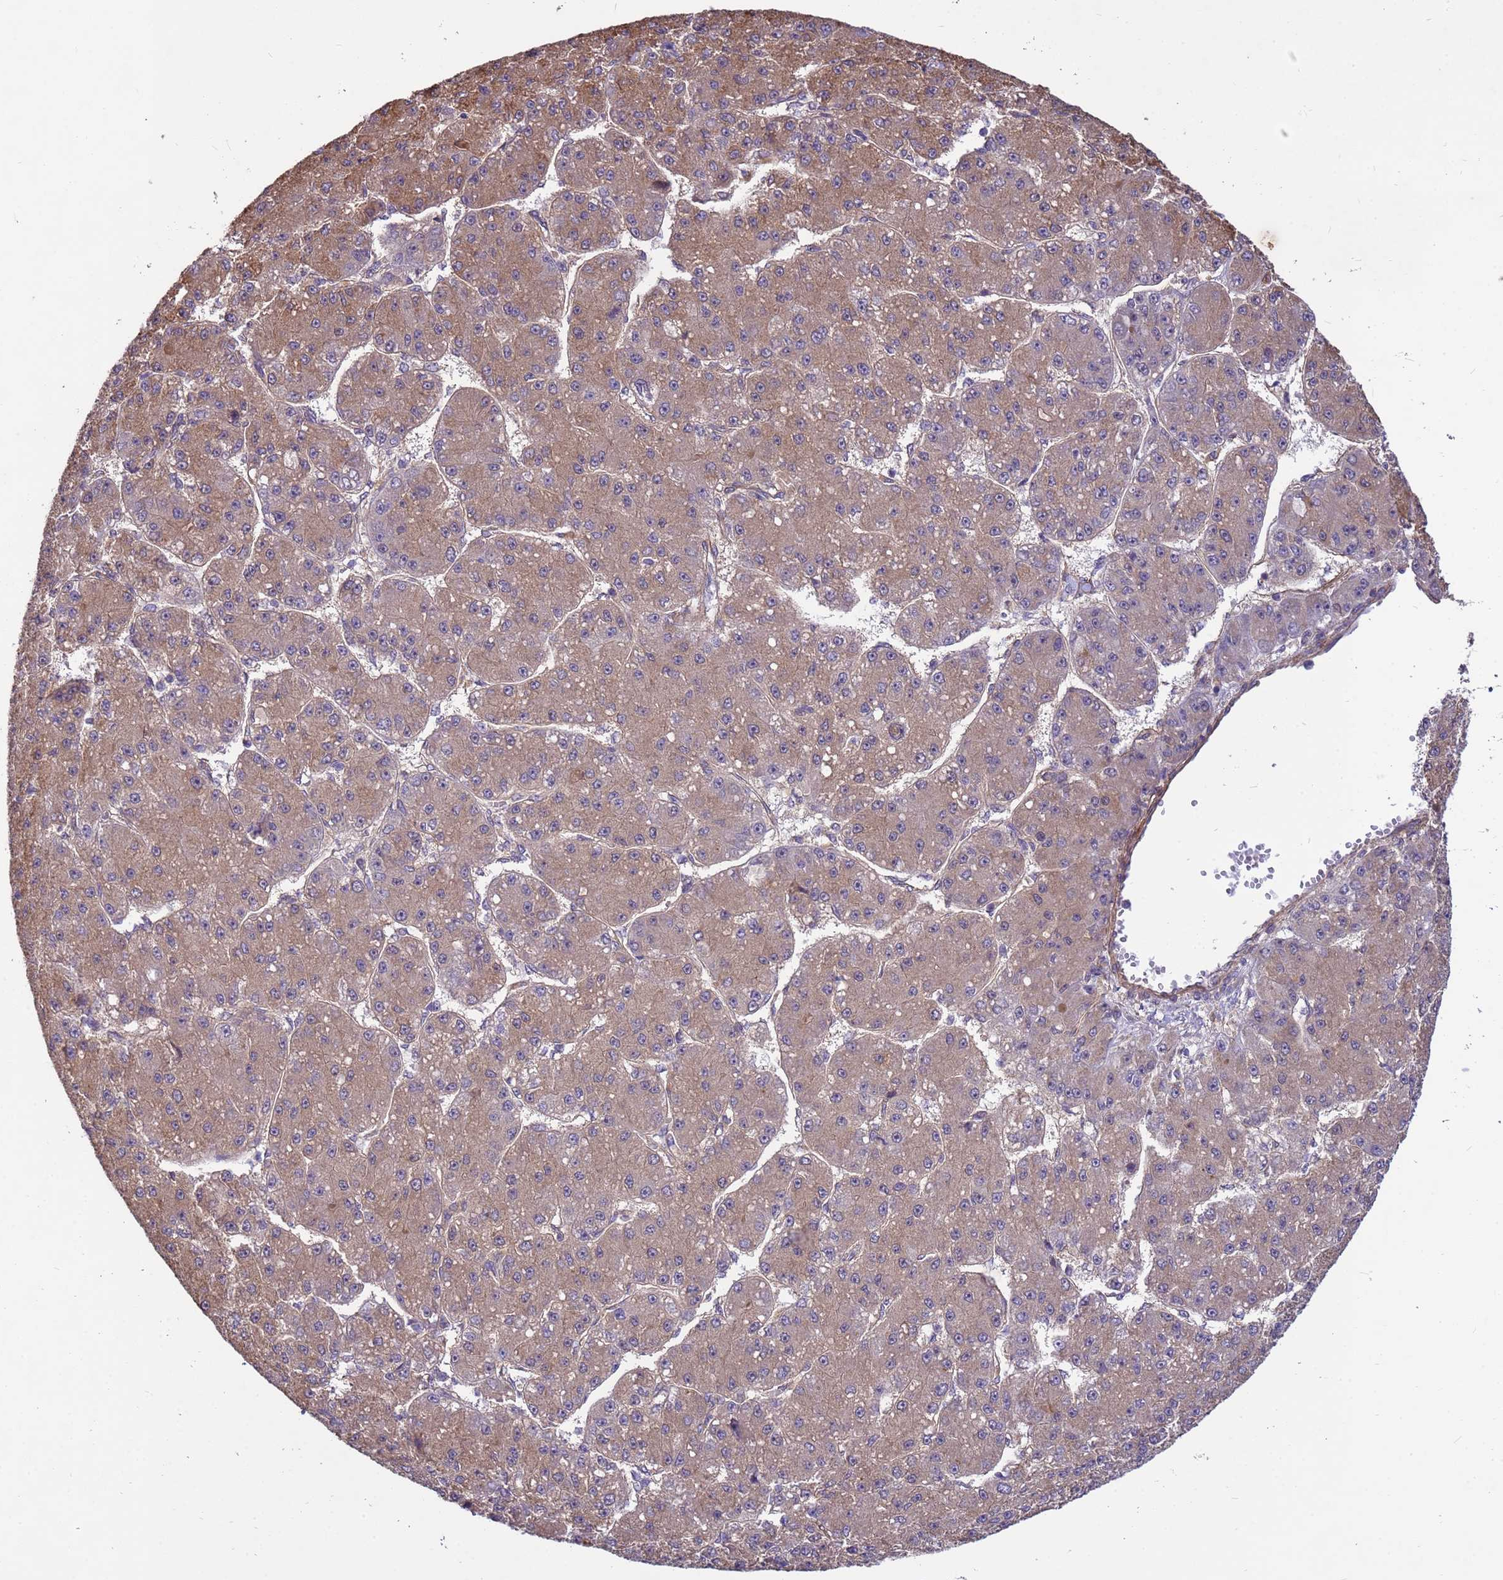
{"staining": {"intensity": "weak", "quantity": ">75%", "location": "cytoplasmic/membranous"}, "tissue": "liver cancer", "cell_type": "Tumor cells", "image_type": "cancer", "snomed": [{"axis": "morphology", "description": "Carcinoma, Hepatocellular, NOS"}, {"axis": "topography", "description": "Liver"}], "caption": "Immunohistochemical staining of human liver hepatocellular carcinoma reveals low levels of weak cytoplasmic/membranous protein staining in about >75% of tumor cells.", "gene": "PPP2CB", "patient": {"sex": "male", "age": 67}}